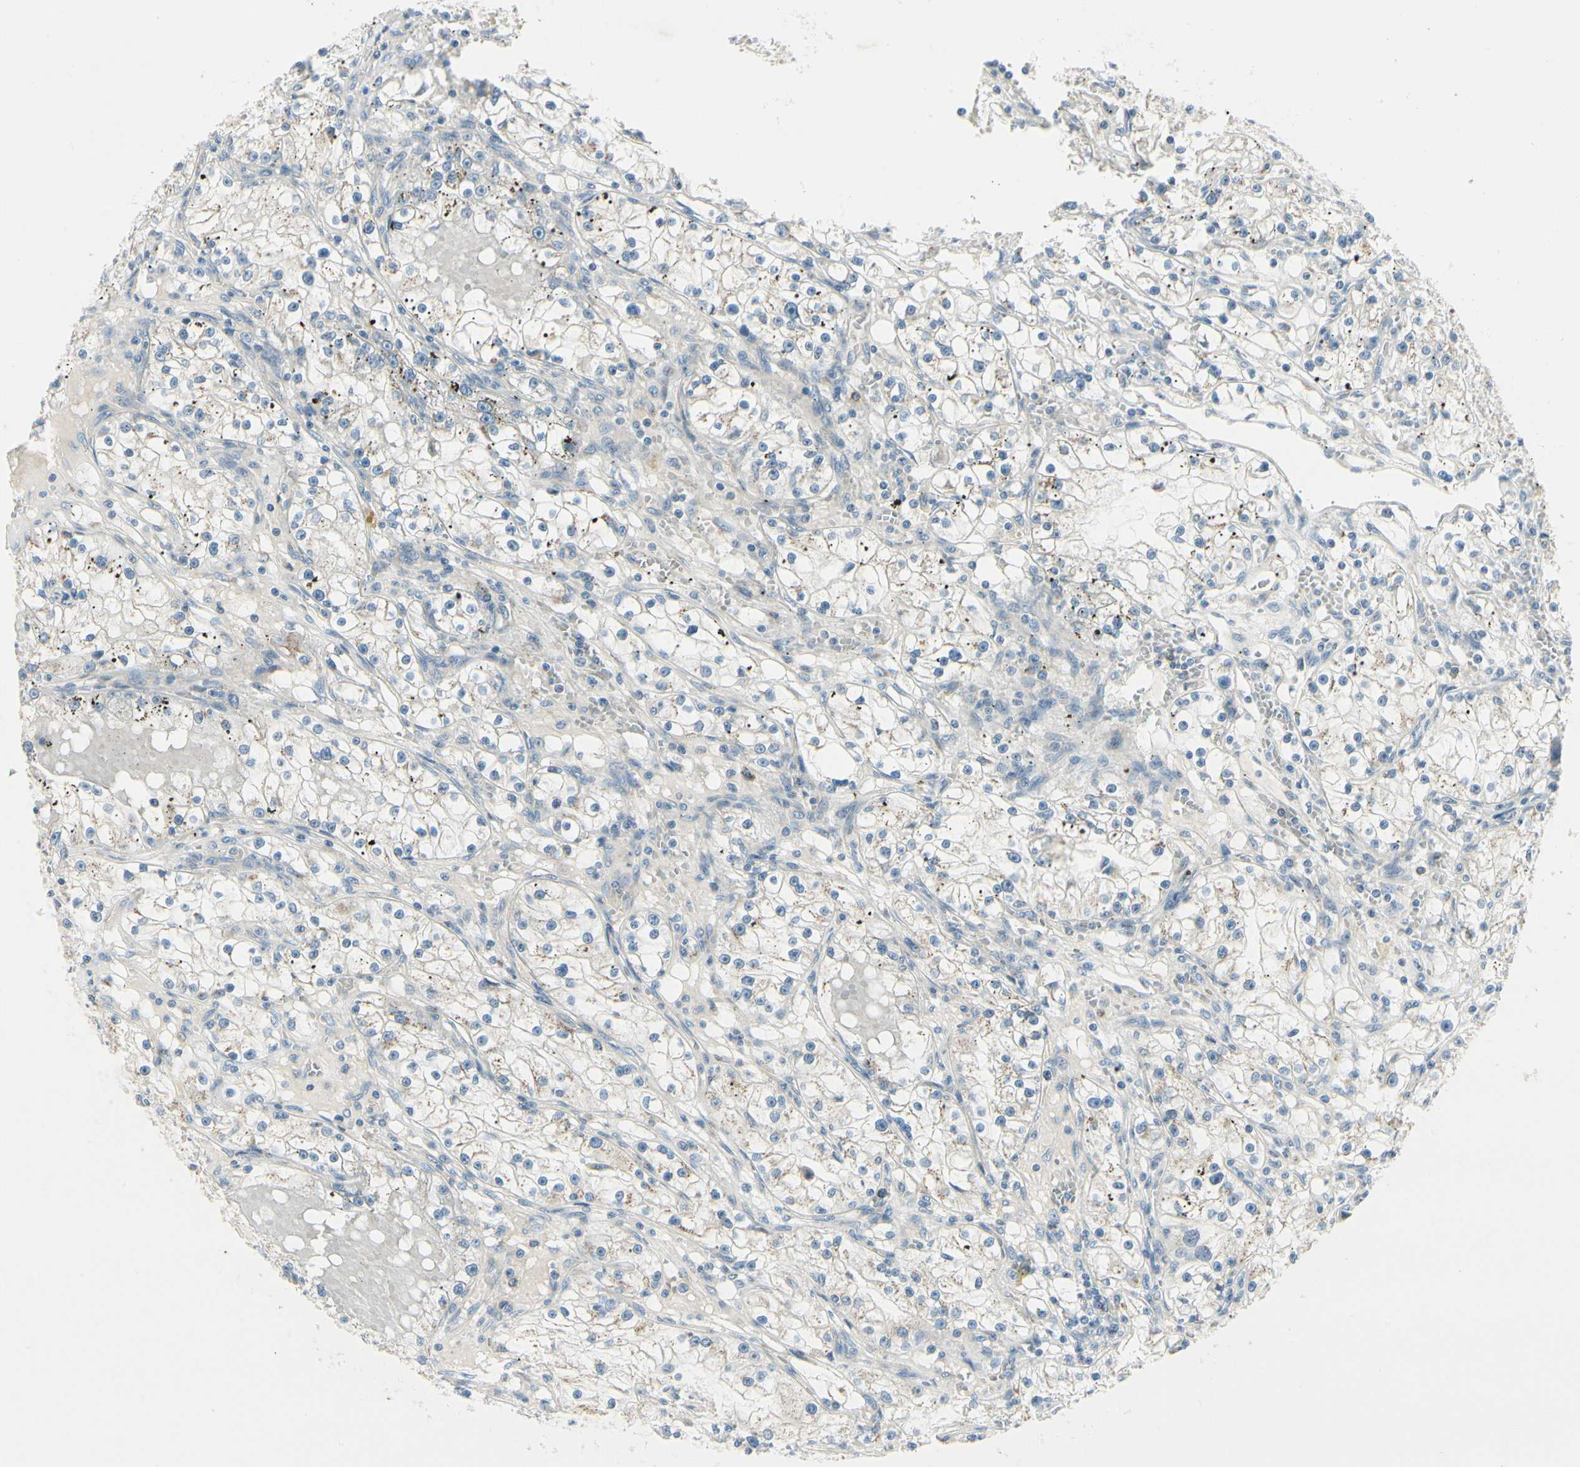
{"staining": {"intensity": "moderate", "quantity": "<25%", "location": "cytoplasmic/membranous"}, "tissue": "renal cancer", "cell_type": "Tumor cells", "image_type": "cancer", "snomed": [{"axis": "morphology", "description": "Adenocarcinoma, NOS"}, {"axis": "topography", "description": "Kidney"}], "caption": "Immunohistochemical staining of adenocarcinoma (renal) demonstrates moderate cytoplasmic/membranous protein staining in about <25% of tumor cells. The staining is performed using DAB brown chromogen to label protein expression. The nuclei are counter-stained blue using hematoxylin.", "gene": "ABCA3", "patient": {"sex": "male", "age": 56}}